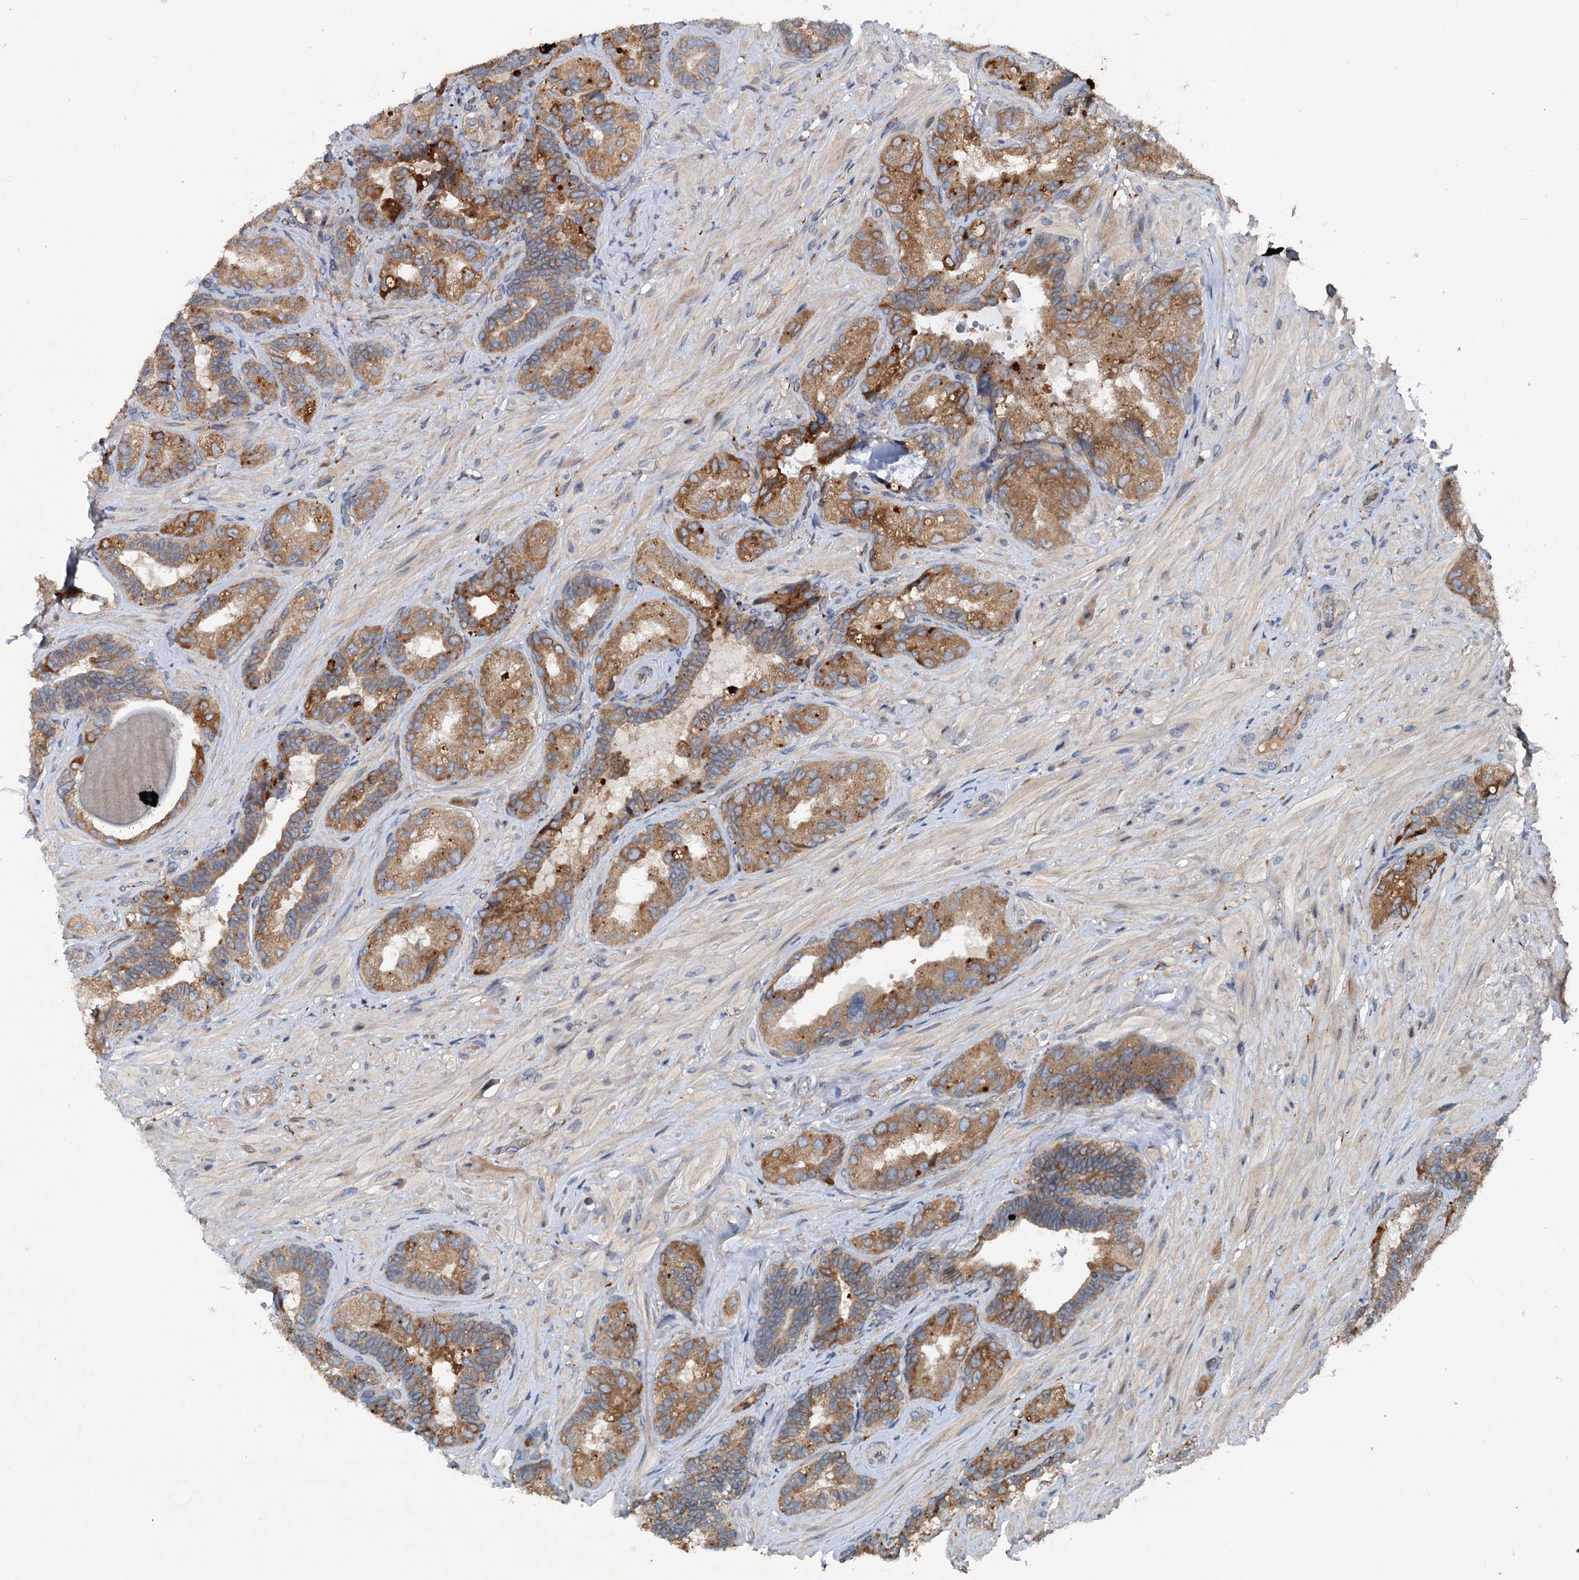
{"staining": {"intensity": "moderate", "quantity": "25%-75%", "location": "cytoplasmic/membranous"}, "tissue": "seminal vesicle", "cell_type": "Glandular cells", "image_type": "normal", "snomed": [{"axis": "morphology", "description": "Normal tissue, NOS"}, {"axis": "topography", "description": "Prostate and seminal vesicle, NOS"}, {"axis": "topography", "description": "Prostate"}, {"axis": "topography", "description": "Seminal veicle"}], "caption": "Seminal vesicle stained with a brown dye exhibits moderate cytoplasmic/membranous positive positivity in approximately 25%-75% of glandular cells.", "gene": "TAPBPL", "patient": {"sex": "male", "age": 67}}